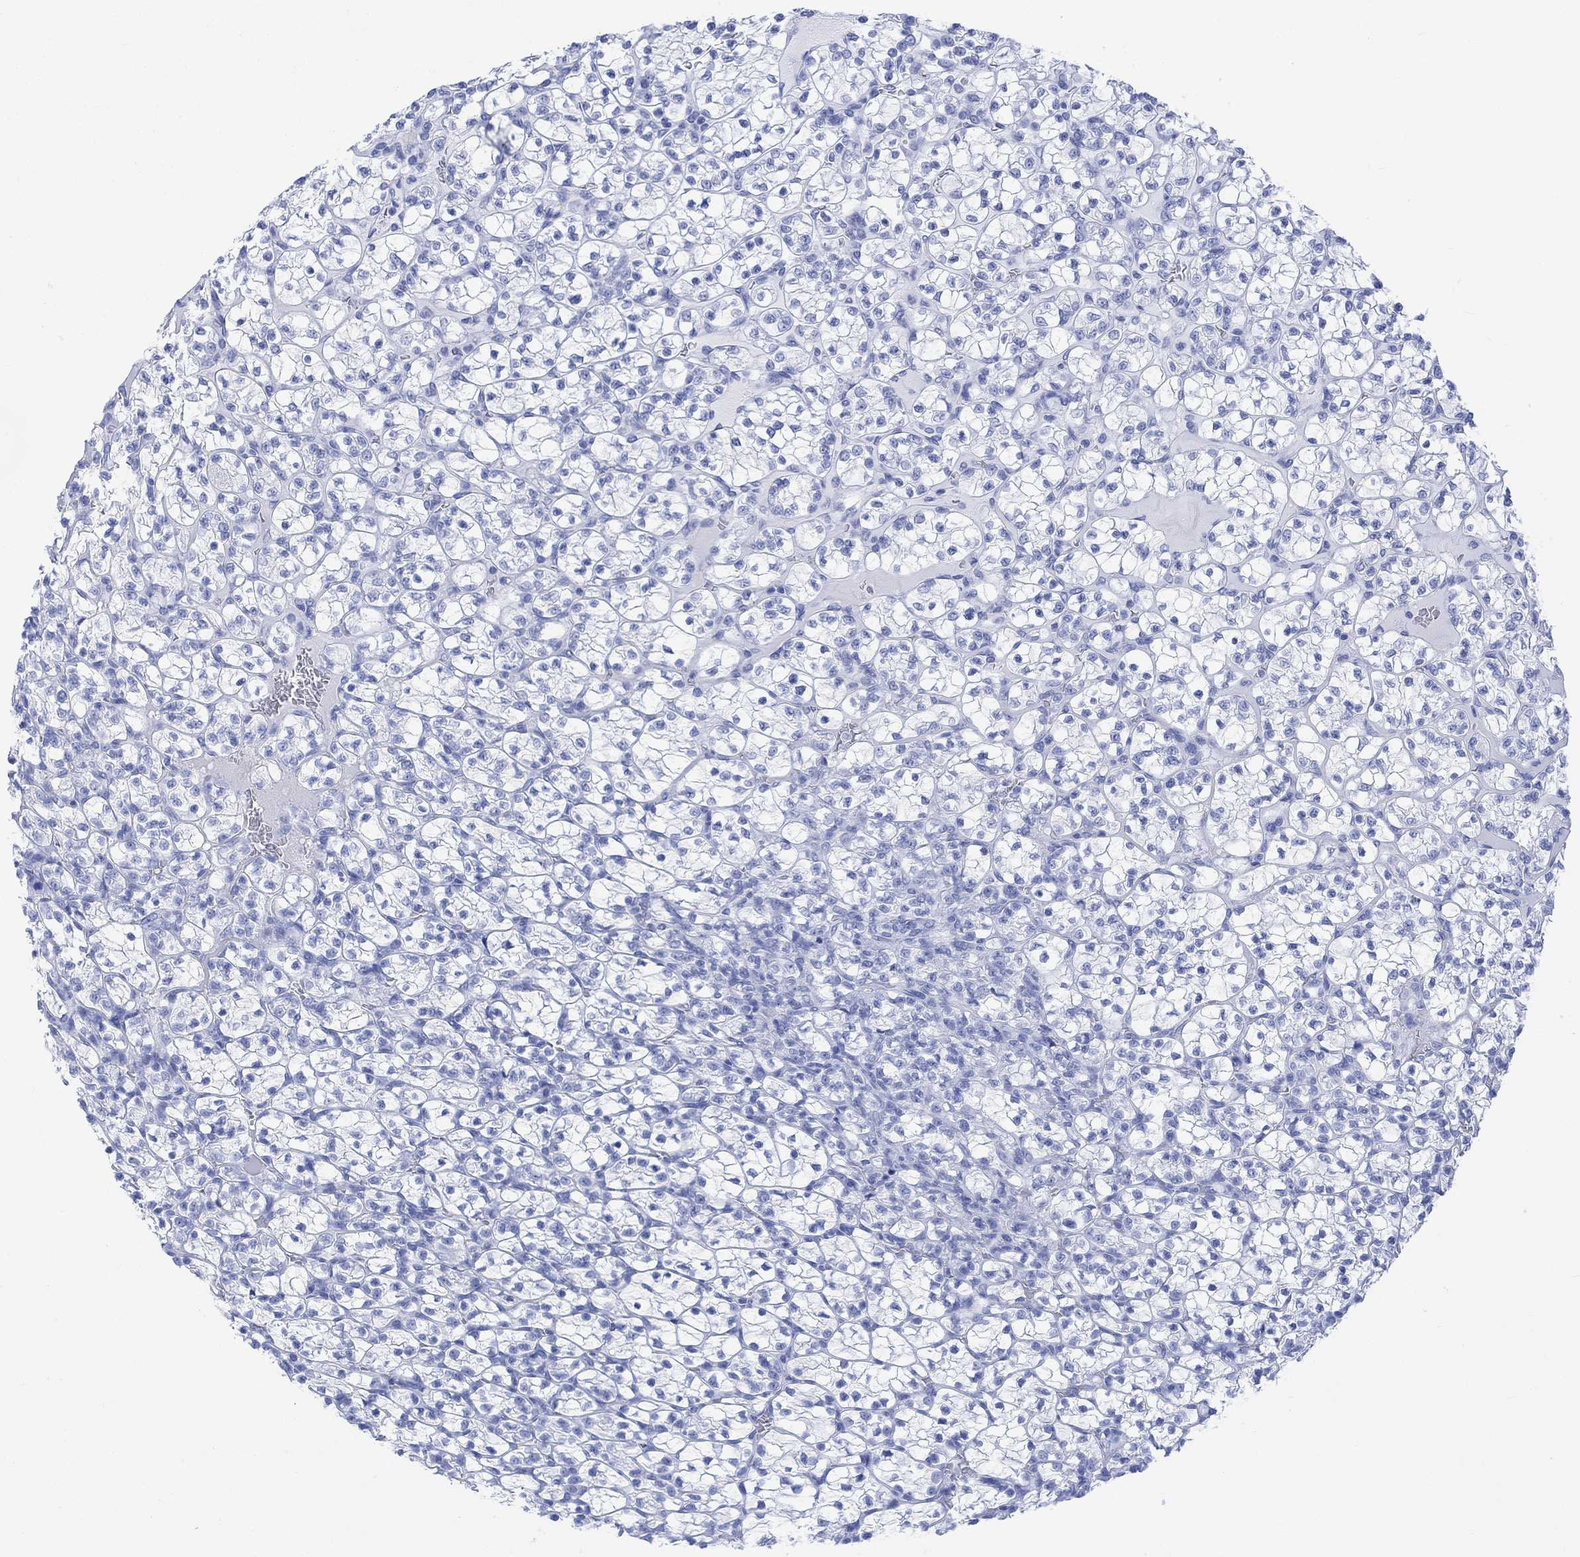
{"staining": {"intensity": "negative", "quantity": "none", "location": "none"}, "tissue": "renal cancer", "cell_type": "Tumor cells", "image_type": "cancer", "snomed": [{"axis": "morphology", "description": "Adenocarcinoma, NOS"}, {"axis": "topography", "description": "Kidney"}], "caption": "Immunohistochemical staining of adenocarcinoma (renal) displays no significant staining in tumor cells.", "gene": "CELF4", "patient": {"sex": "female", "age": 89}}